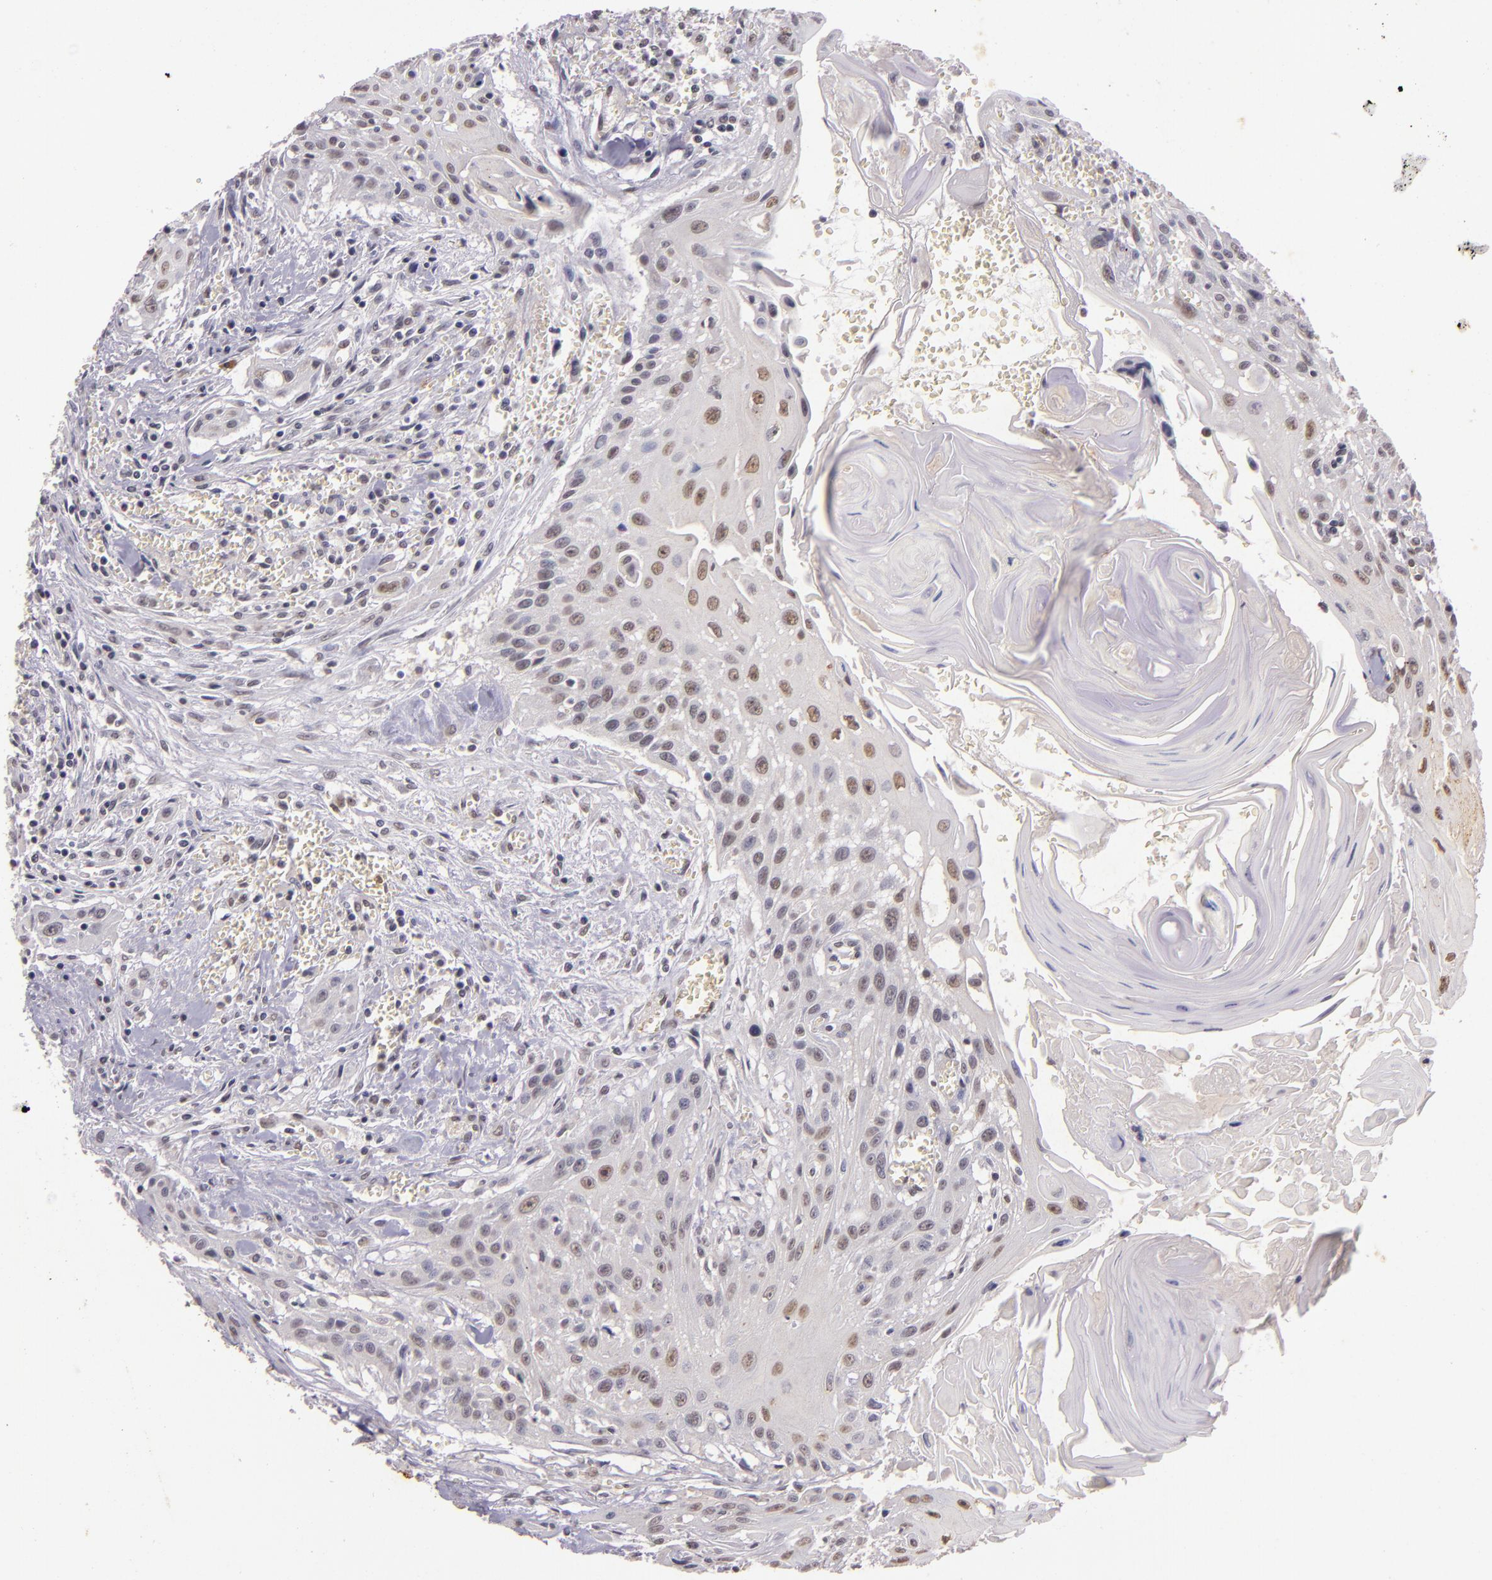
{"staining": {"intensity": "weak", "quantity": "25%-75%", "location": "nuclear"}, "tissue": "head and neck cancer", "cell_type": "Tumor cells", "image_type": "cancer", "snomed": [{"axis": "morphology", "description": "Squamous cell carcinoma, NOS"}, {"axis": "morphology", "description": "Squamous cell carcinoma, metastatic, NOS"}, {"axis": "topography", "description": "Lymph node"}, {"axis": "topography", "description": "Salivary gland"}, {"axis": "topography", "description": "Head-Neck"}], "caption": "A high-resolution micrograph shows immunohistochemistry staining of head and neck metastatic squamous cell carcinoma, which displays weak nuclear expression in about 25%-75% of tumor cells.", "gene": "CBX3", "patient": {"sex": "female", "age": 74}}